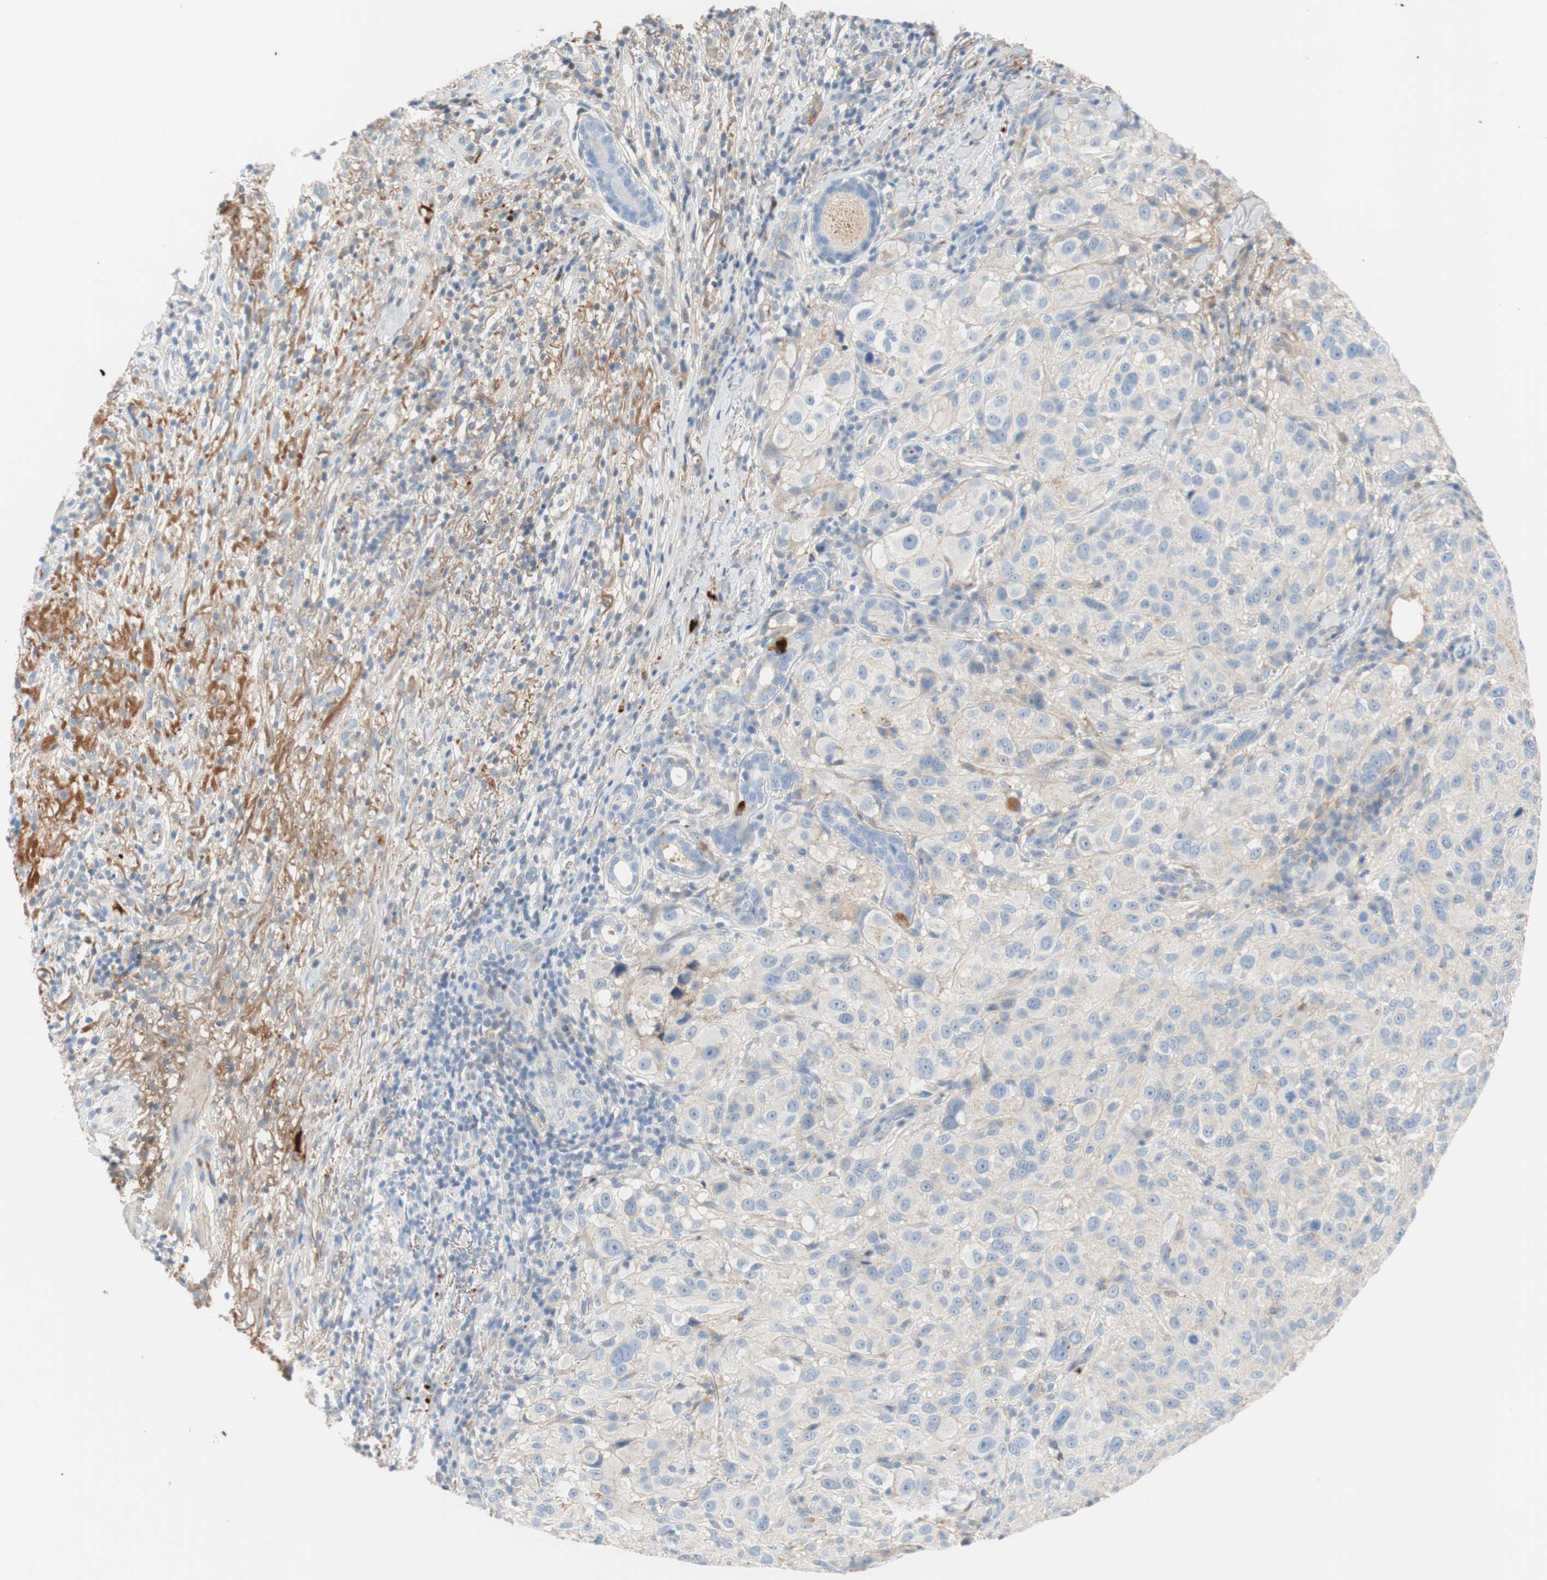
{"staining": {"intensity": "negative", "quantity": "none", "location": "none"}, "tissue": "melanoma", "cell_type": "Tumor cells", "image_type": "cancer", "snomed": [{"axis": "morphology", "description": "Necrosis, NOS"}, {"axis": "morphology", "description": "Malignant melanoma, NOS"}, {"axis": "topography", "description": "Skin"}], "caption": "DAB (3,3'-diaminobenzidine) immunohistochemical staining of human melanoma reveals no significant staining in tumor cells. The staining was performed using DAB to visualize the protein expression in brown, while the nuclei were stained in blue with hematoxylin (Magnification: 20x).", "gene": "RBP4", "patient": {"sex": "female", "age": 87}}